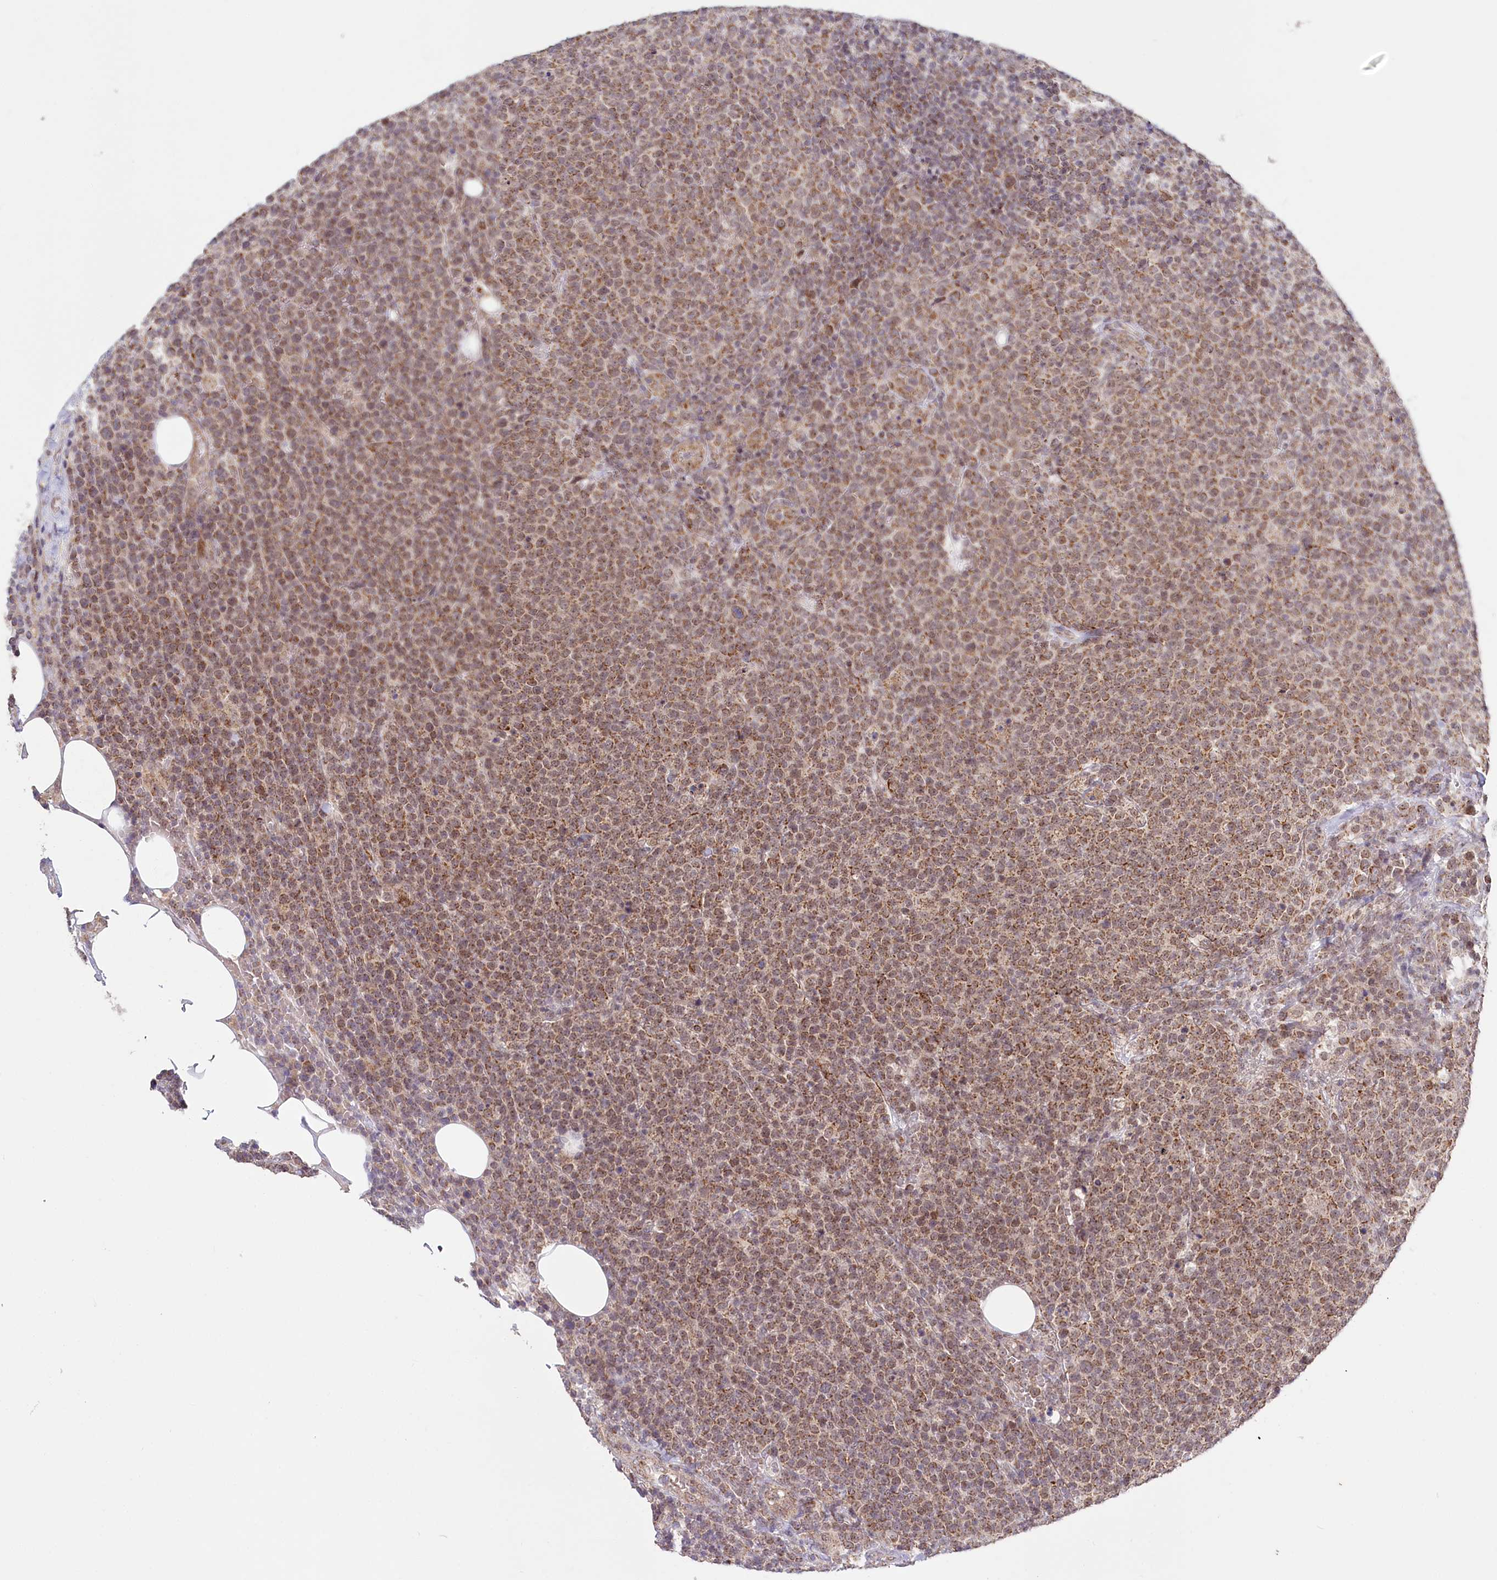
{"staining": {"intensity": "moderate", "quantity": ">75%", "location": "cytoplasmic/membranous"}, "tissue": "lymphoma", "cell_type": "Tumor cells", "image_type": "cancer", "snomed": [{"axis": "morphology", "description": "Malignant lymphoma, non-Hodgkin's type, High grade"}, {"axis": "topography", "description": "Lymph node"}], "caption": "This is a photomicrograph of immunohistochemistry staining of lymphoma, which shows moderate staining in the cytoplasmic/membranous of tumor cells.", "gene": "RTN4IP1", "patient": {"sex": "male", "age": 61}}